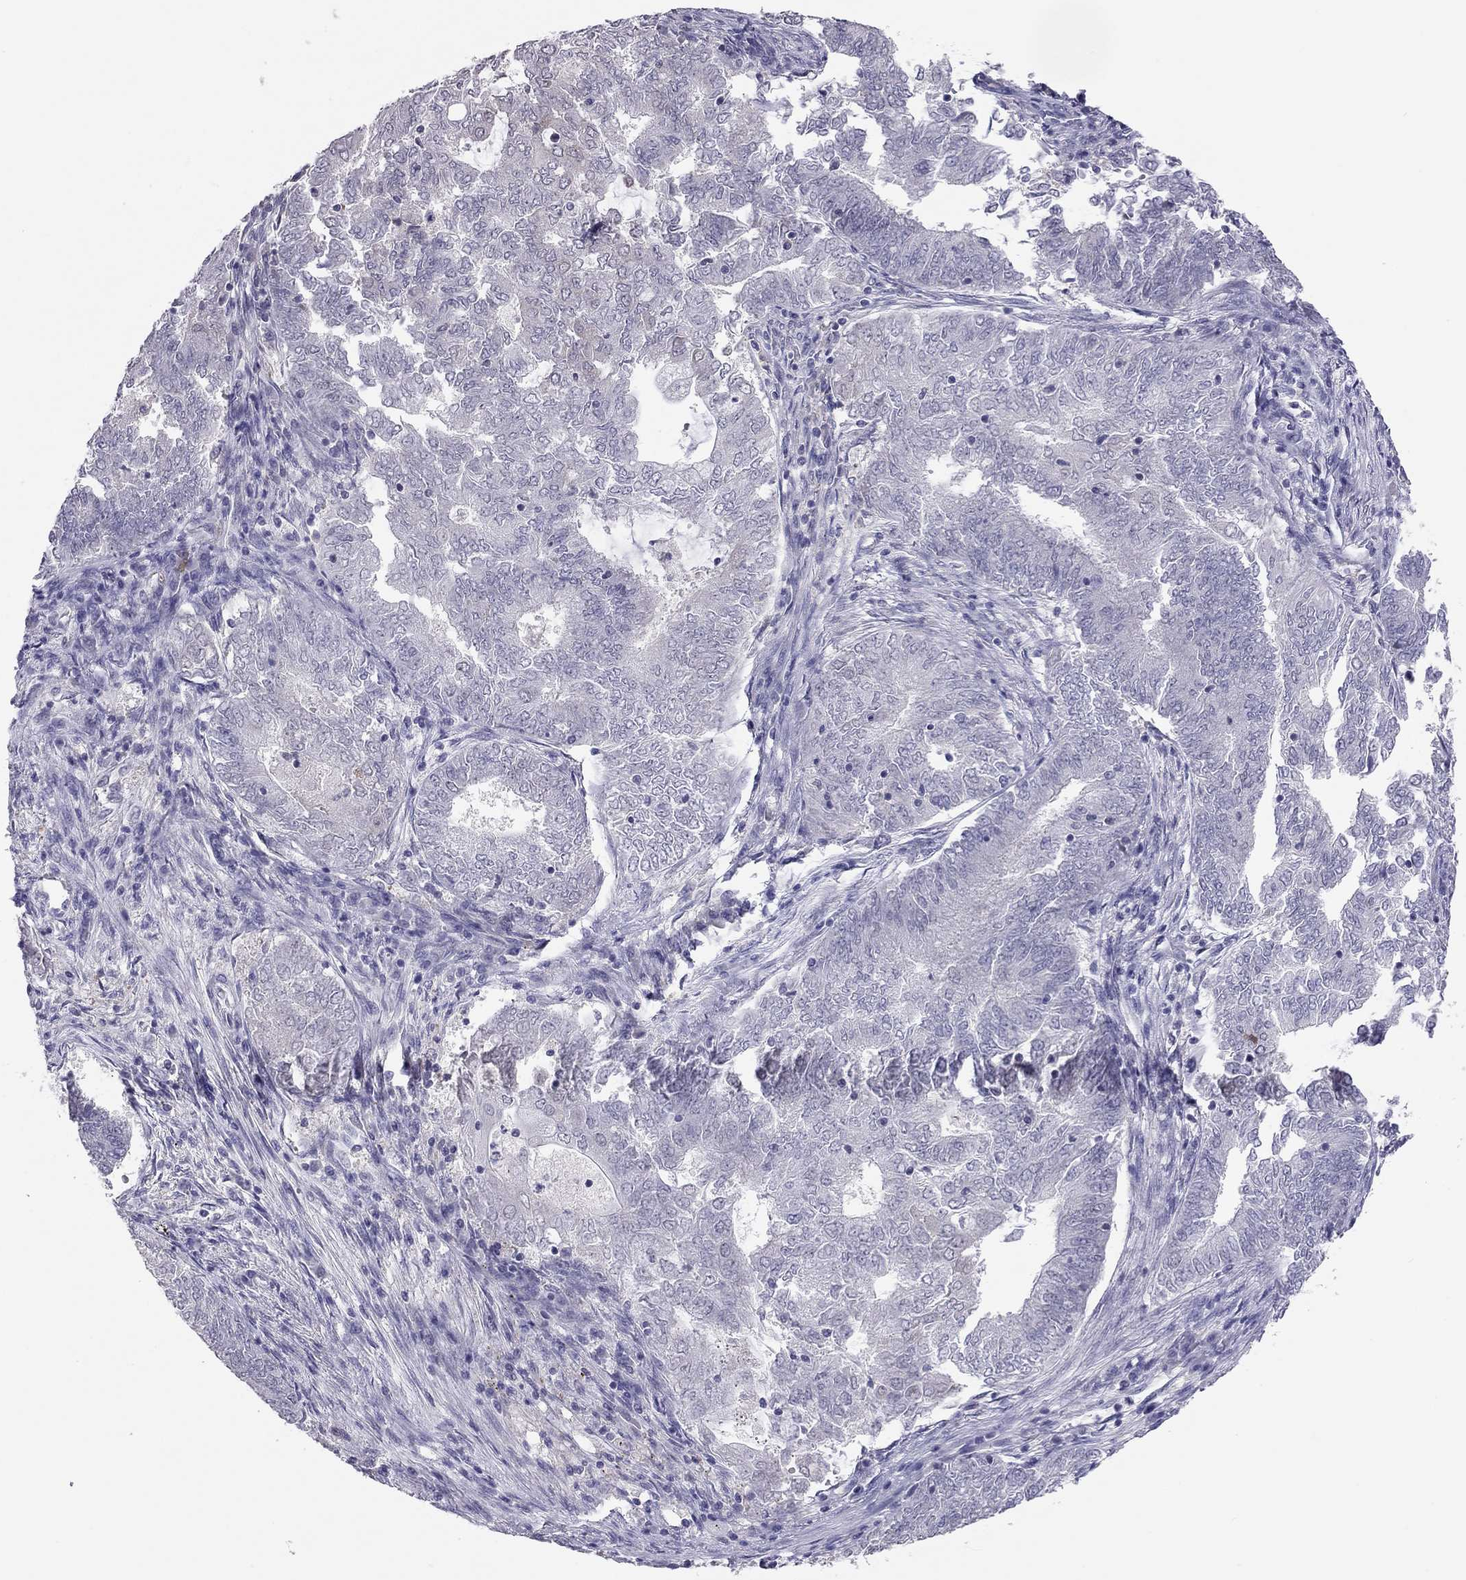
{"staining": {"intensity": "negative", "quantity": "none", "location": "none"}, "tissue": "endometrial cancer", "cell_type": "Tumor cells", "image_type": "cancer", "snomed": [{"axis": "morphology", "description": "Adenocarcinoma, NOS"}, {"axis": "topography", "description": "Endometrium"}], "caption": "Protein analysis of endometrial cancer (adenocarcinoma) exhibits no significant staining in tumor cells.", "gene": "HSF2BP", "patient": {"sex": "female", "age": 62}}